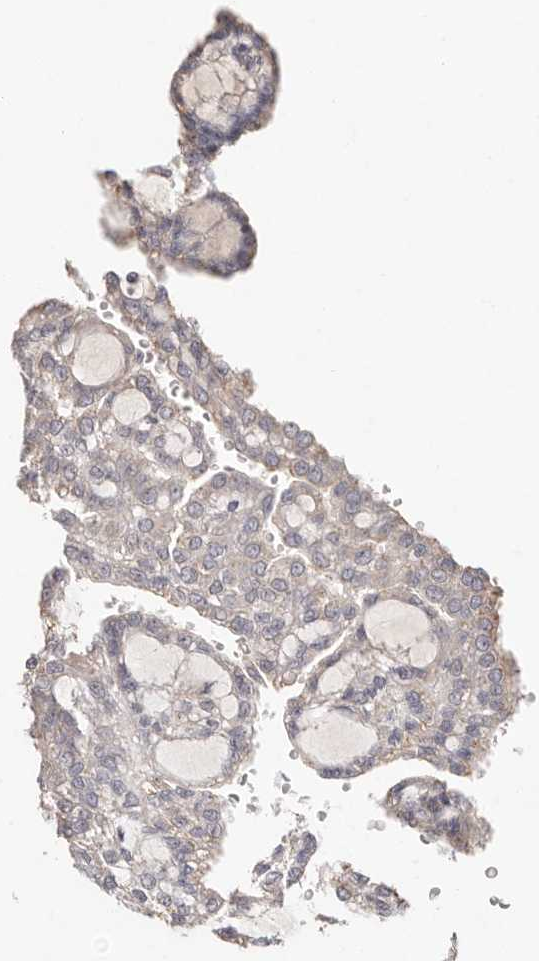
{"staining": {"intensity": "negative", "quantity": "none", "location": "none"}, "tissue": "renal cancer", "cell_type": "Tumor cells", "image_type": "cancer", "snomed": [{"axis": "morphology", "description": "Adenocarcinoma, NOS"}, {"axis": "topography", "description": "Kidney"}], "caption": "DAB (3,3'-diaminobenzidine) immunohistochemical staining of human renal cancer (adenocarcinoma) displays no significant staining in tumor cells.", "gene": "THBS3", "patient": {"sex": "male", "age": 63}}